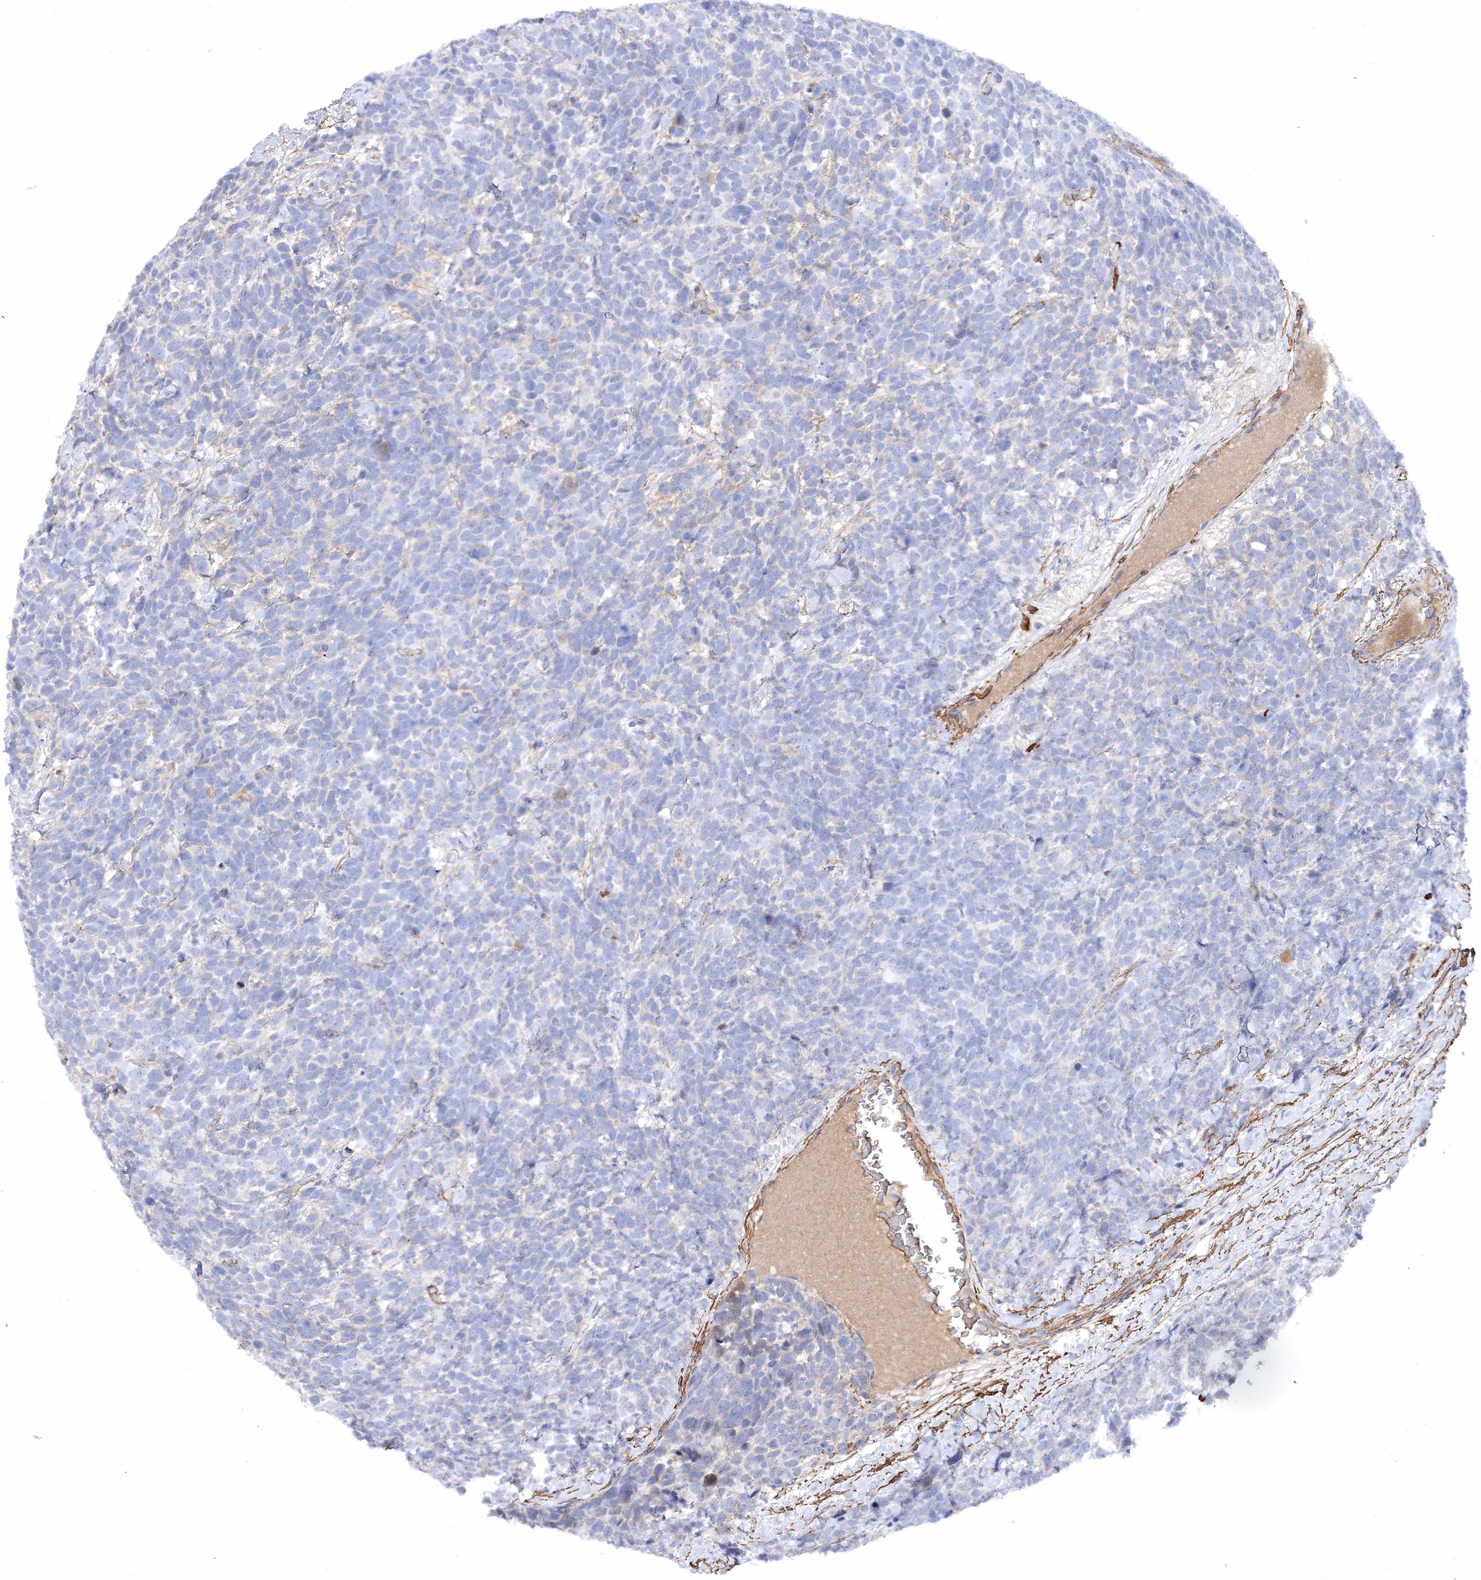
{"staining": {"intensity": "negative", "quantity": "none", "location": "none"}, "tissue": "urothelial cancer", "cell_type": "Tumor cells", "image_type": "cancer", "snomed": [{"axis": "morphology", "description": "Urothelial carcinoma, High grade"}, {"axis": "topography", "description": "Urinary bladder"}], "caption": "A high-resolution photomicrograph shows immunohistochemistry (IHC) staining of urothelial cancer, which exhibits no significant positivity in tumor cells.", "gene": "RTN2", "patient": {"sex": "female", "age": 82}}